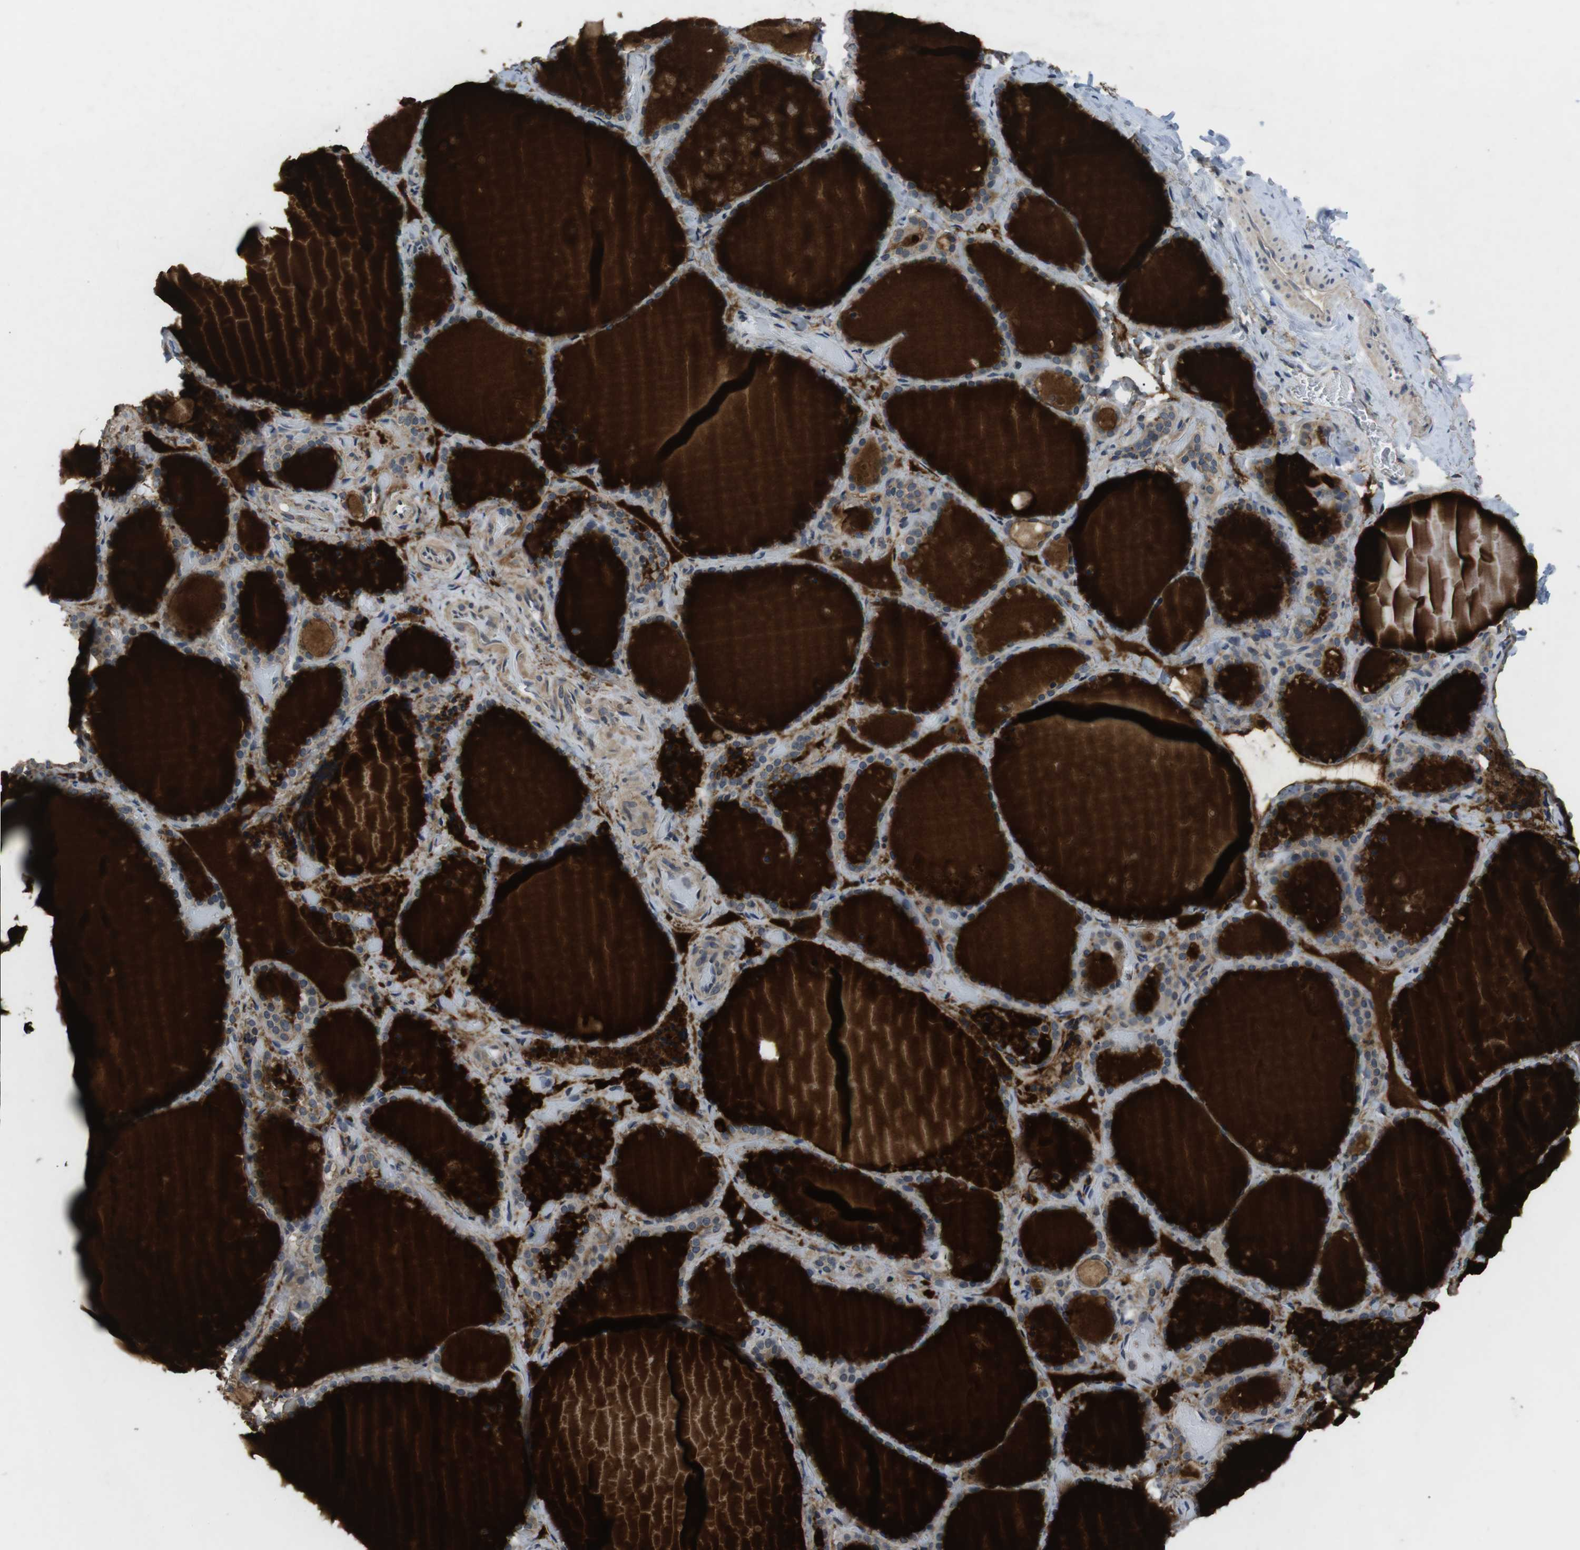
{"staining": {"intensity": "weak", "quantity": ">75%", "location": "cytoplasmic/membranous"}, "tissue": "thyroid gland", "cell_type": "Glandular cells", "image_type": "normal", "snomed": [{"axis": "morphology", "description": "Normal tissue, NOS"}, {"axis": "topography", "description": "Thyroid gland"}], "caption": "This micrograph shows normal thyroid gland stained with IHC to label a protein in brown. The cytoplasmic/membranous of glandular cells show weak positivity for the protein. Nuclei are counter-stained blue.", "gene": "ADGRL3", "patient": {"sex": "female", "age": 44}}